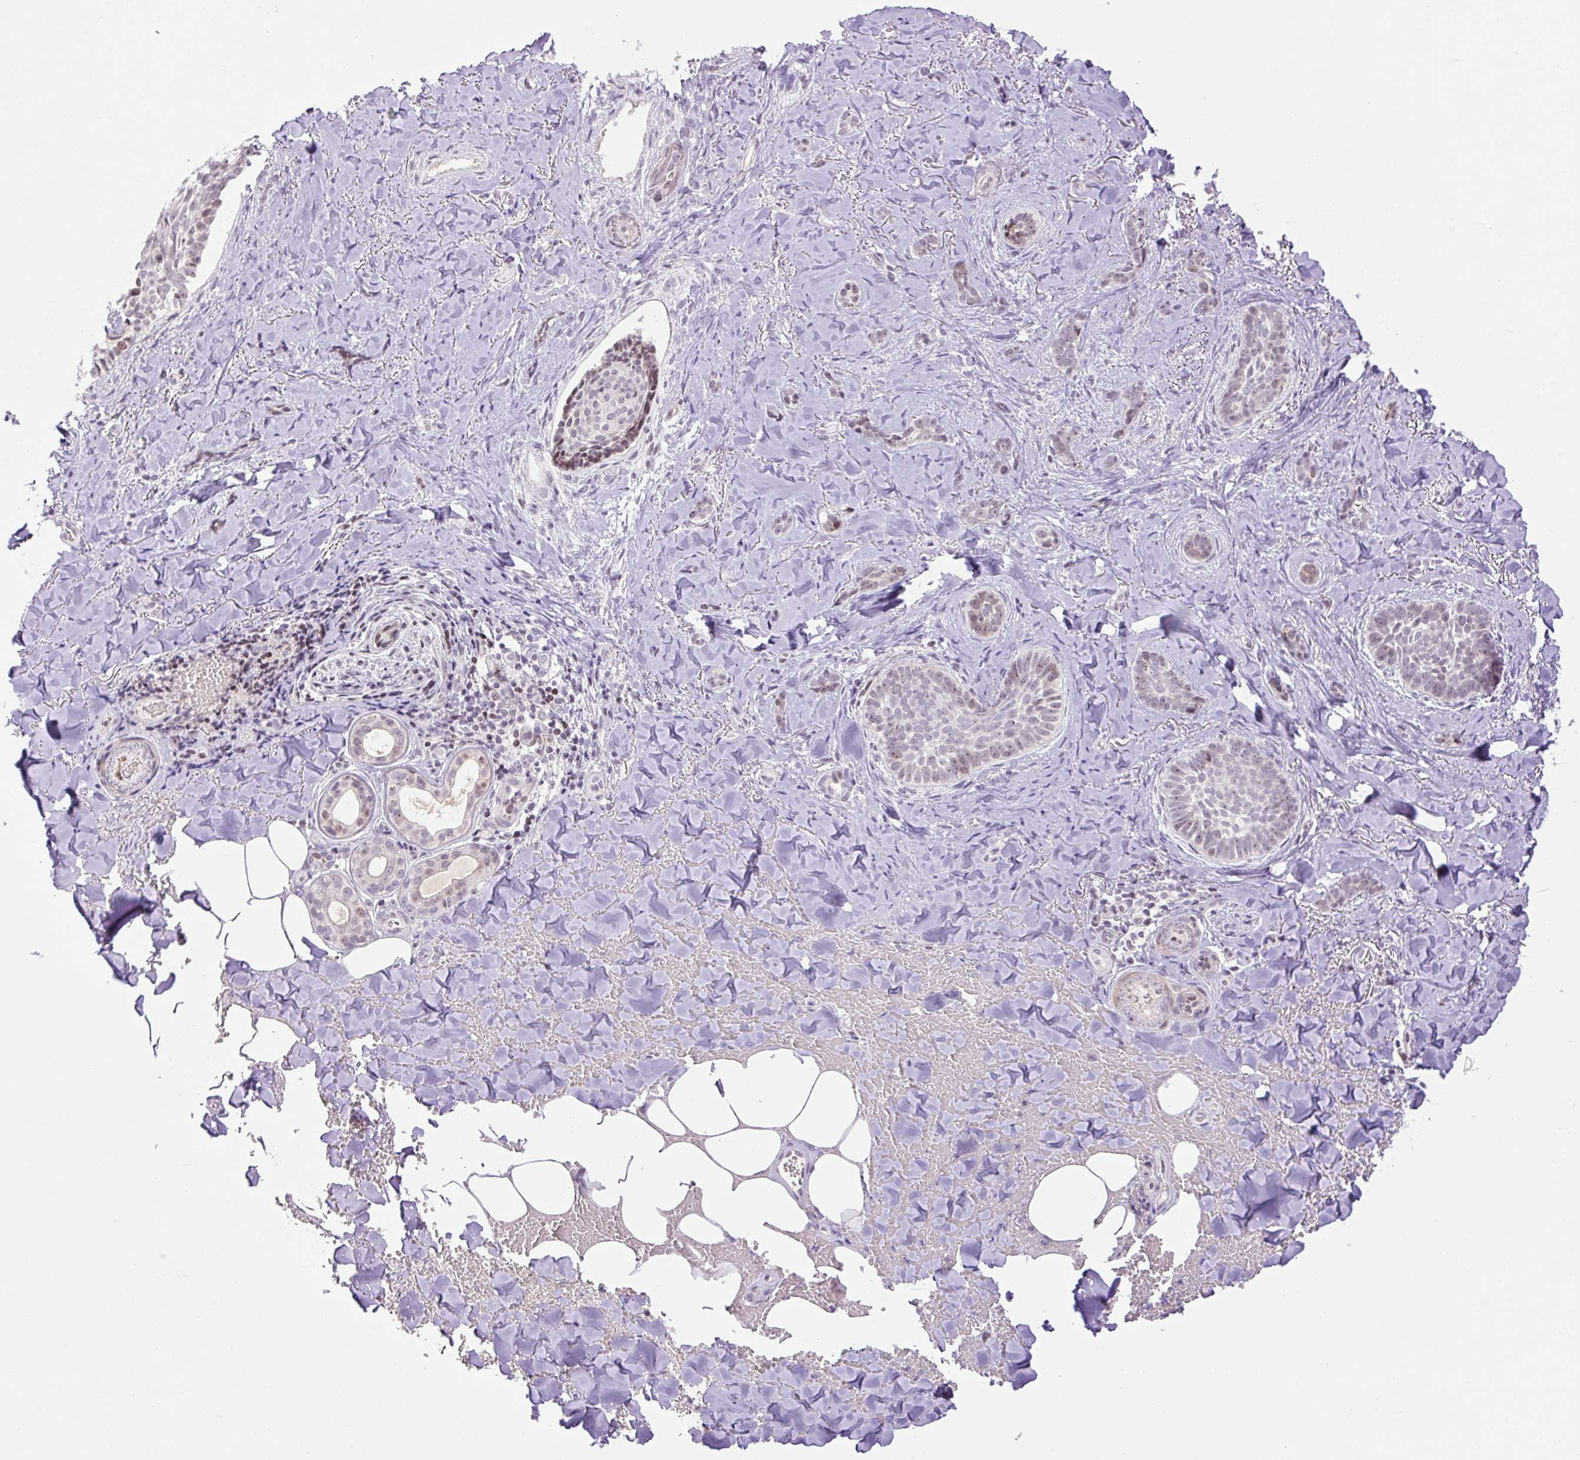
{"staining": {"intensity": "weak", "quantity": ">75%", "location": "nuclear"}, "tissue": "skin cancer", "cell_type": "Tumor cells", "image_type": "cancer", "snomed": [{"axis": "morphology", "description": "Basal cell carcinoma"}, {"axis": "topography", "description": "Skin"}], "caption": "Brown immunohistochemical staining in human skin cancer (basal cell carcinoma) reveals weak nuclear staining in about >75% of tumor cells.", "gene": "ZNF417", "patient": {"sex": "female", "age": 55}}